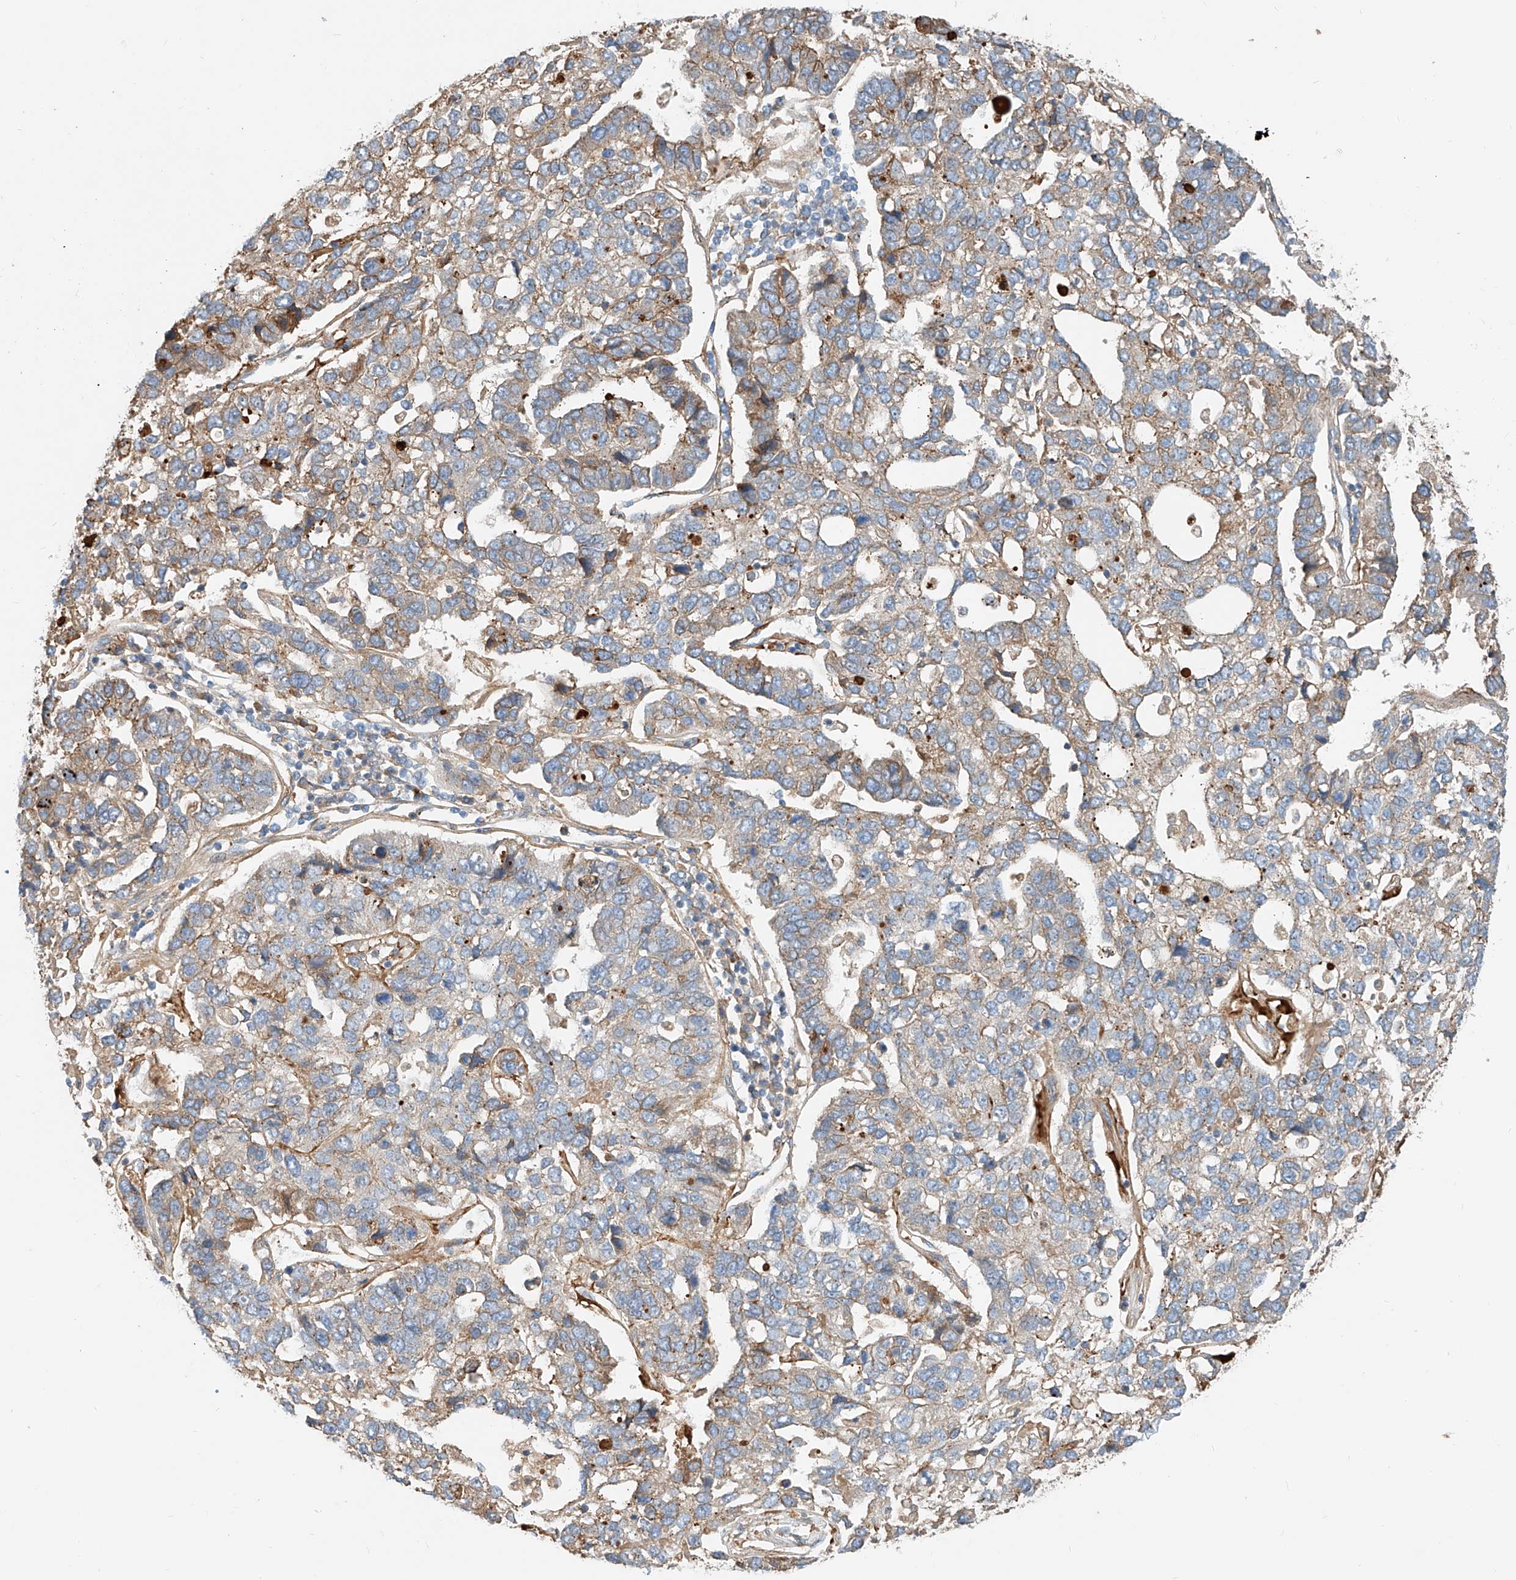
{"staining": {"intensity": "moderate", "quantity": "<25%", "location": "cytoplasmic/membranous"}, "tissue": "pancreatic cancer", "cell_type": "Tumor cells", "image_type": "cancer", "snomed": [{"axis": "morphology", "description": "Adenocarcinoma, NOS"}, {"axis": "topography", "description": "Pancreas"}], "caption": "The histopathology image exhibits immunohistochemical staining of adenocarcinoma (pancreatic). There is moderate cytoplasmic/membranous expression is present in about <25% of tumor cells.", "gene": "CPAMD8", "patient": {"sex": "female", "age": 61}}